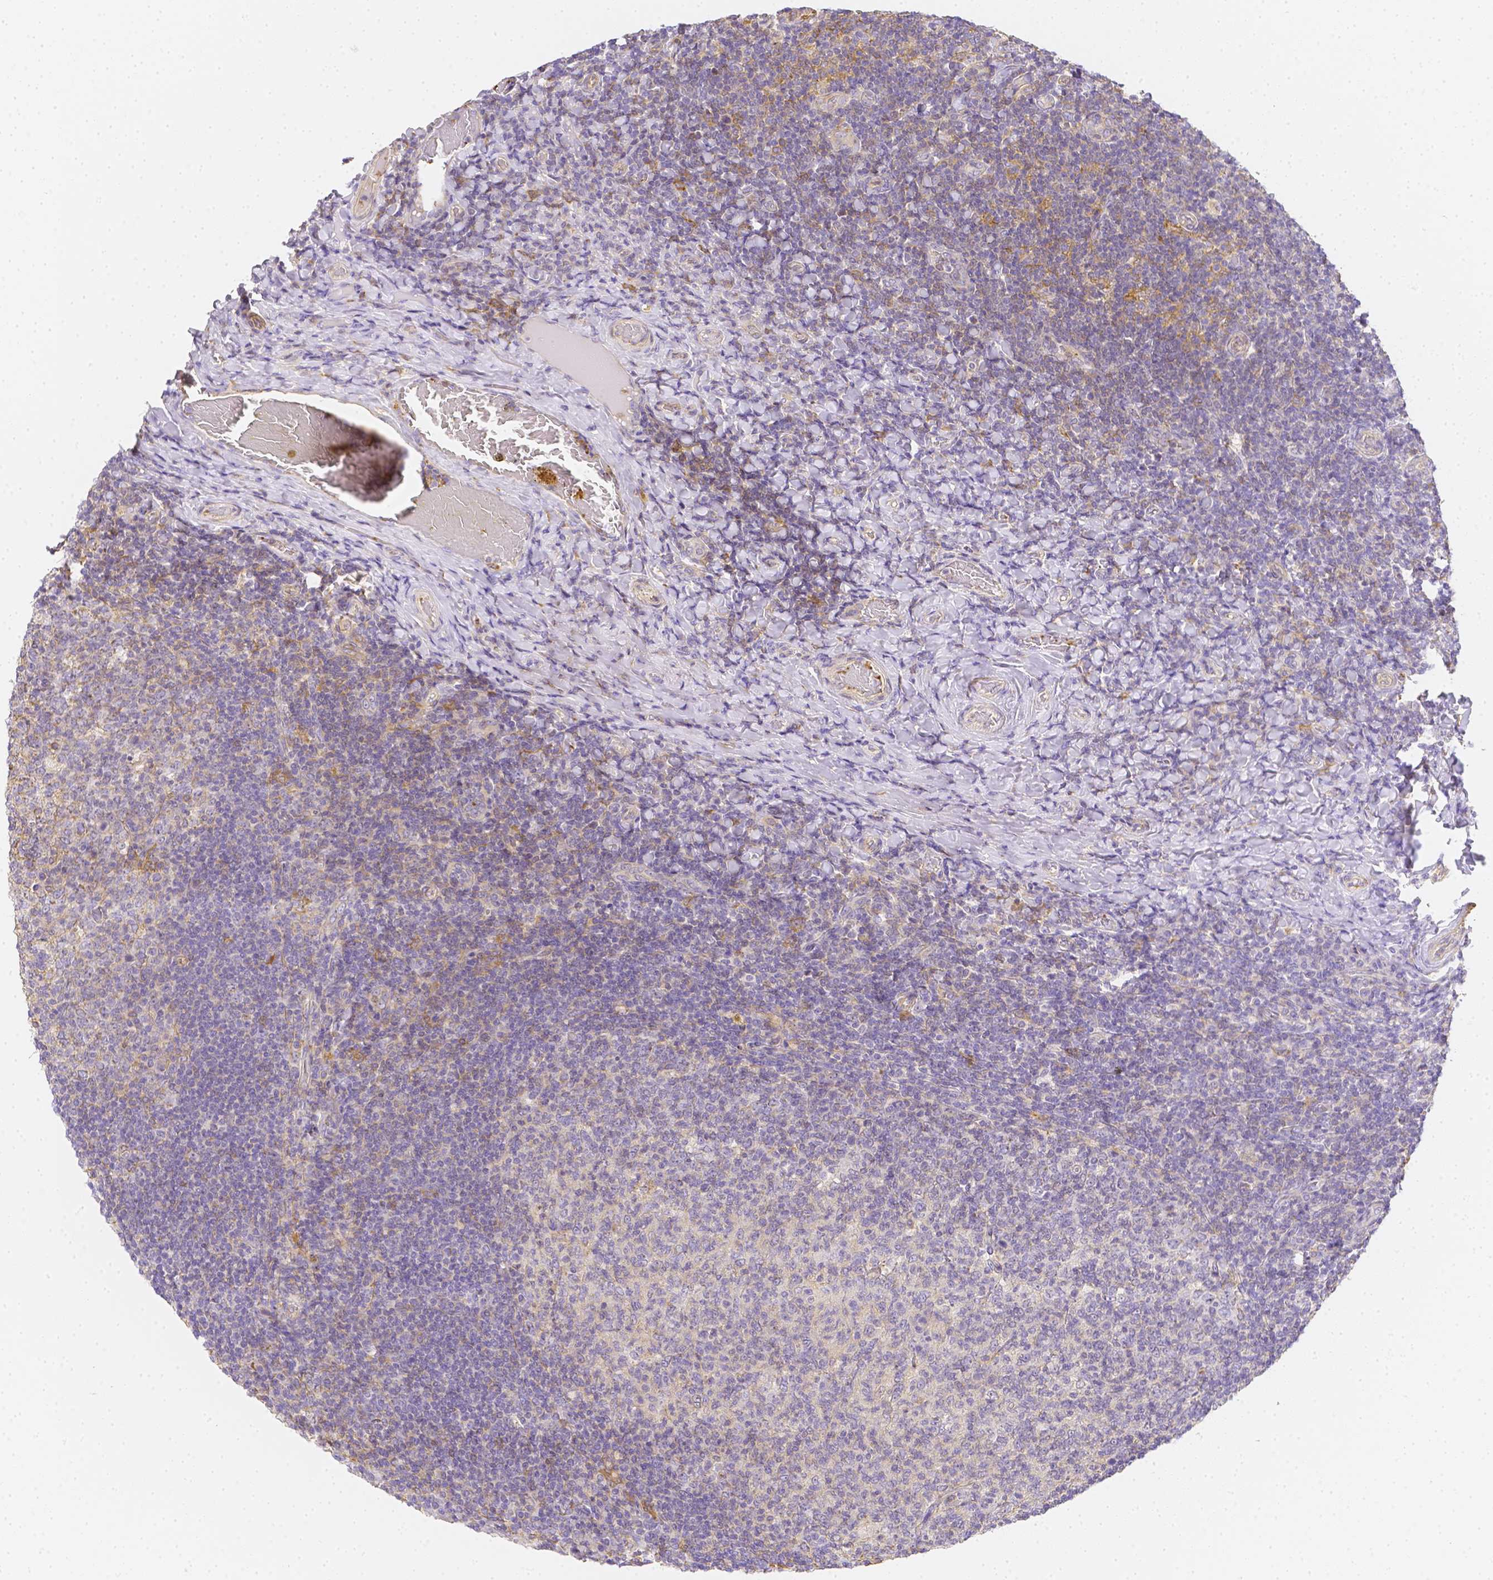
{"staining": {"intensity": "negative", "quantity": "none", "location": "none"}, "tissue": "tonsil", "cell_type": "Germinal center cells", "image_type": "normal", "snomed": [{"axis": "morphology", "description": "Normal tissue, NOS"}, {"axis": "topography", "description": "Tonsil"}], "caption": "DAB (3,3'-diaminobenzidine) immunohistochemical staining of unremarkable tonsil displays no significant staining in germinal center cells.", "gene": "ASAH2B", "patient": {"sex": "female", "age": 10}}